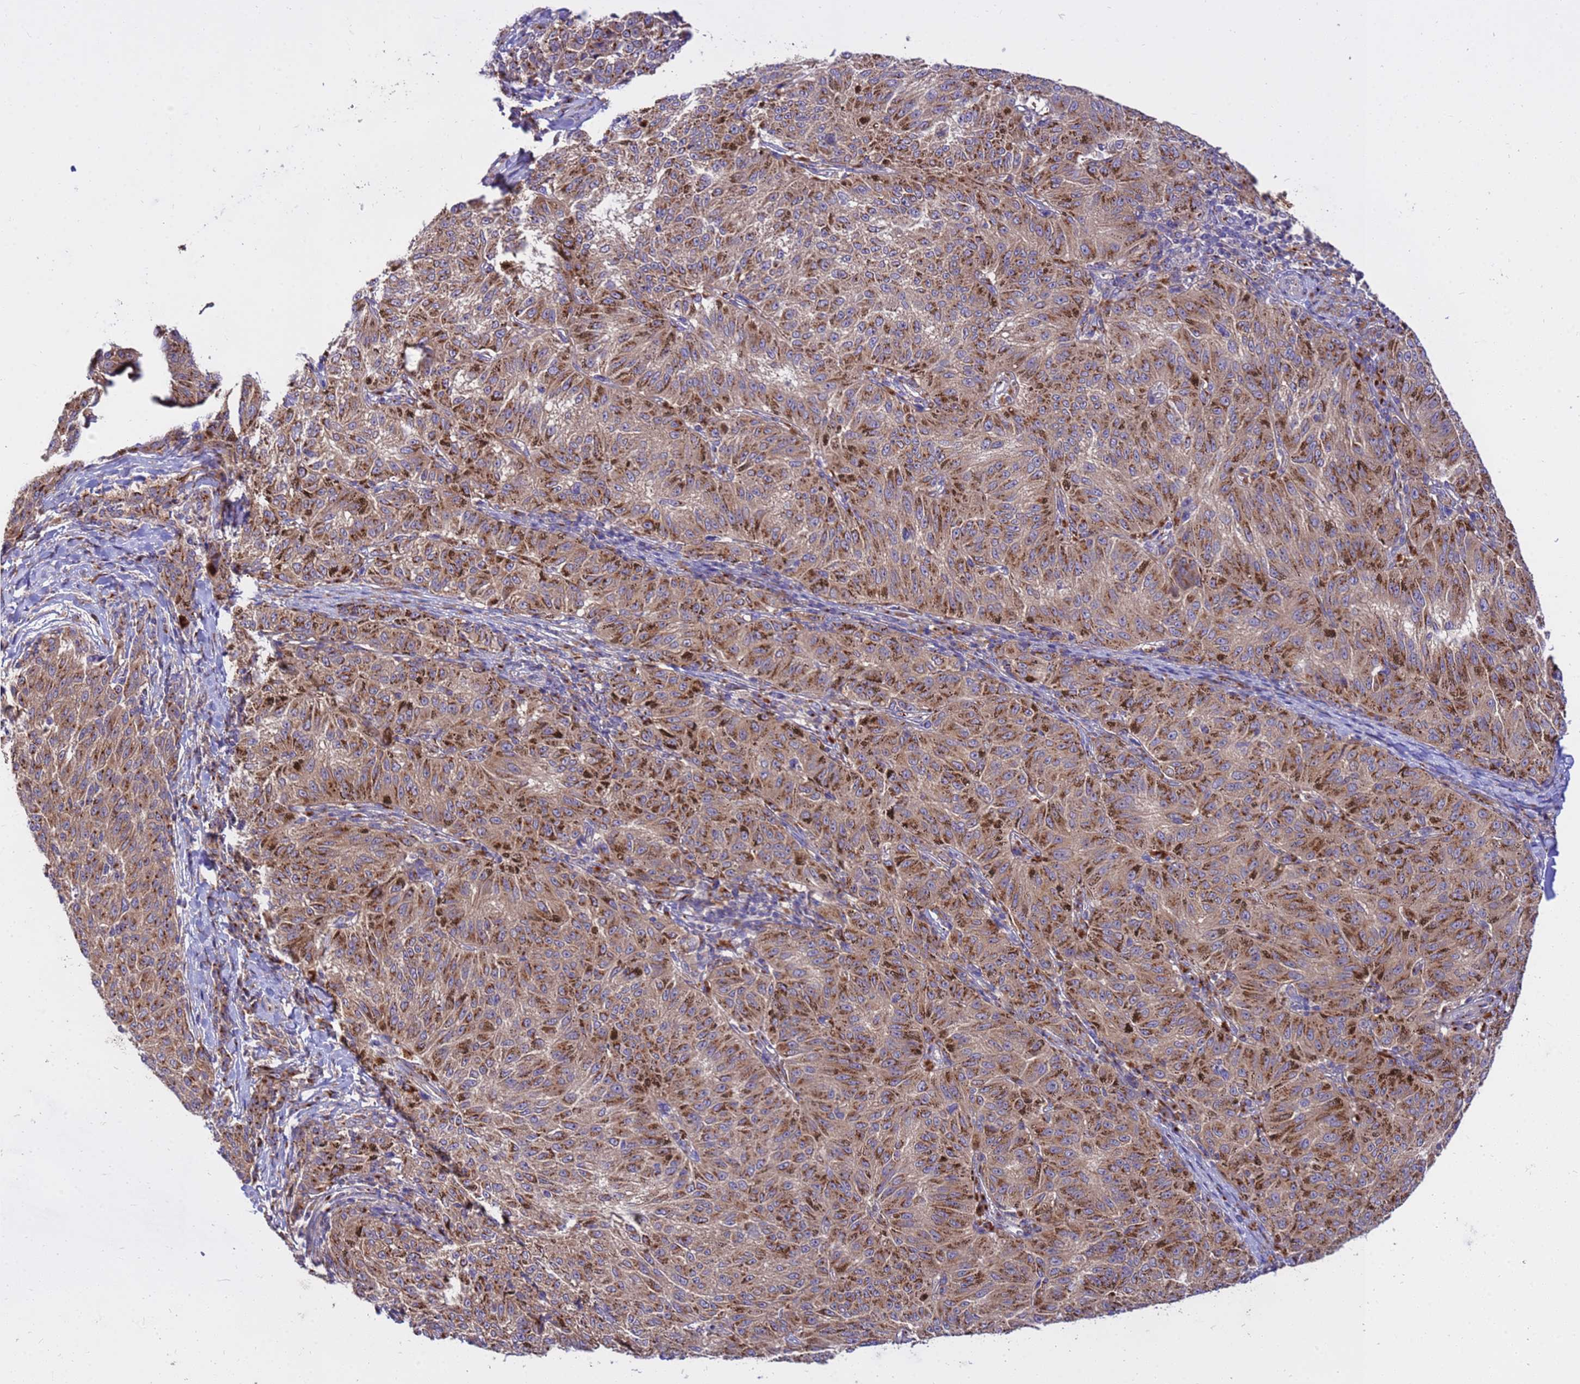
{"staining": {"intensity": "moderate", "quantity": ">75%", "location": "cytoplasmic/membranous"}, "tissue": "melanoma", "cell_type": "Tumor cells", "image_type": "cancer", "snomed": [{"axis": "morphology", "description": "Malignant melanoma, NOS"}, {"axis": "topography", "description": "Skin"}], "caption": "Immunohistochemistry (IHC) micrograph of neoplastic tissue: melanoma stained using immunohistochemistry shows medium levels of moderate protein expression localized specifically in the cytoplasmic/membranous of tumor cells, appearing as a cytoplasmic/membranous brown color.", "gene": "HPS3", "patient": {"sex": "female", "age": 72}}